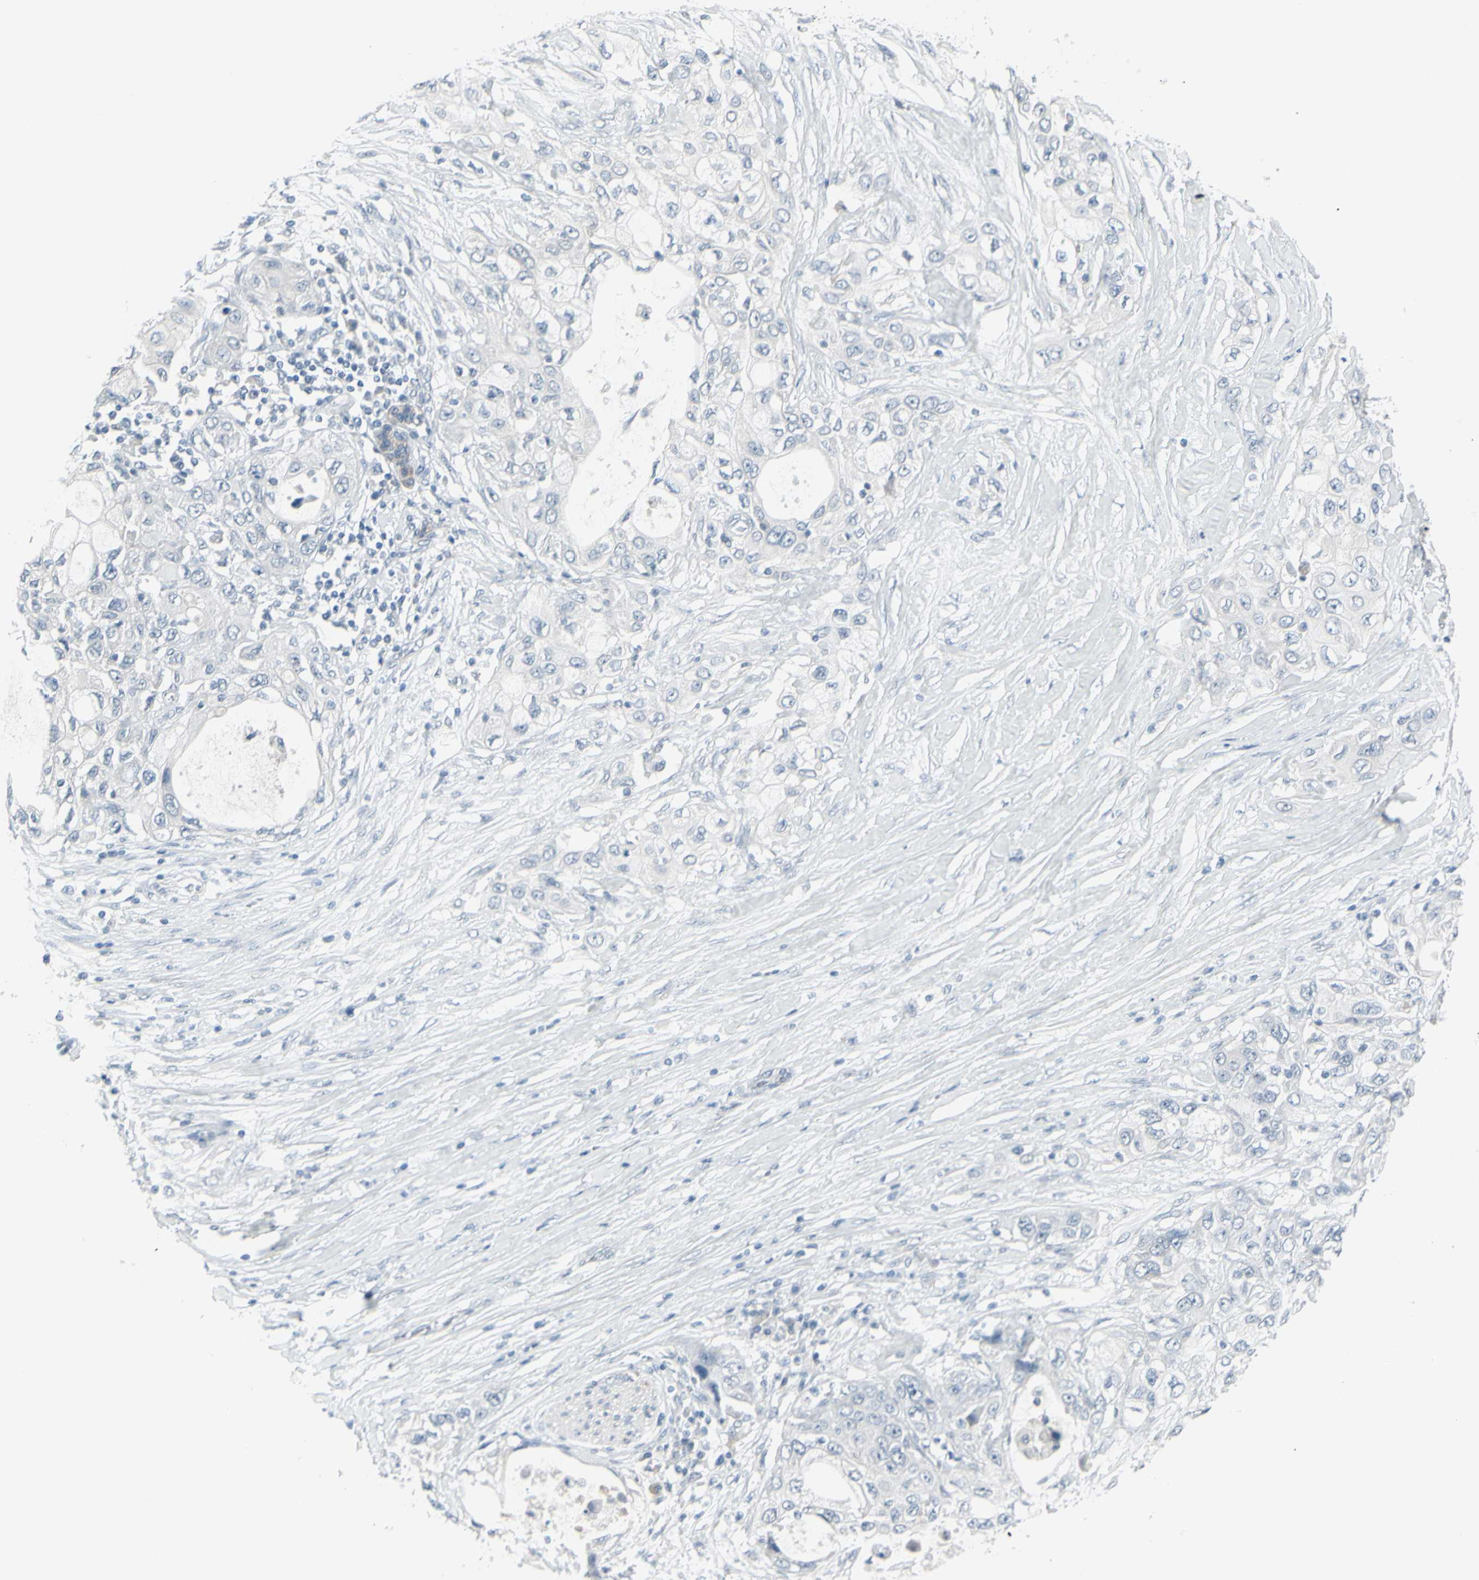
{"staining": {"intensity": "moderate", "quantity": "<25%", "location": "cytoplasmic/membranous"}, "tissue": "pancreatic cancer", "cell_type": "Tumor cells", "image_type": "cancer", "snomed": [{"axis": "morphology", "description": "Adenocarcinoma, NOS"}, {"axis": "topography", "description": "Pancreas"}], "caption": "An image of pancreatic cancer stained for a protein displays moderate cytoplasmic/membranous brown staining in tumor cells. (IHC, brightfield microscopy, high magnification).", "gene": "RAB3A", "patient": {"sex": "female", "age": 70}}